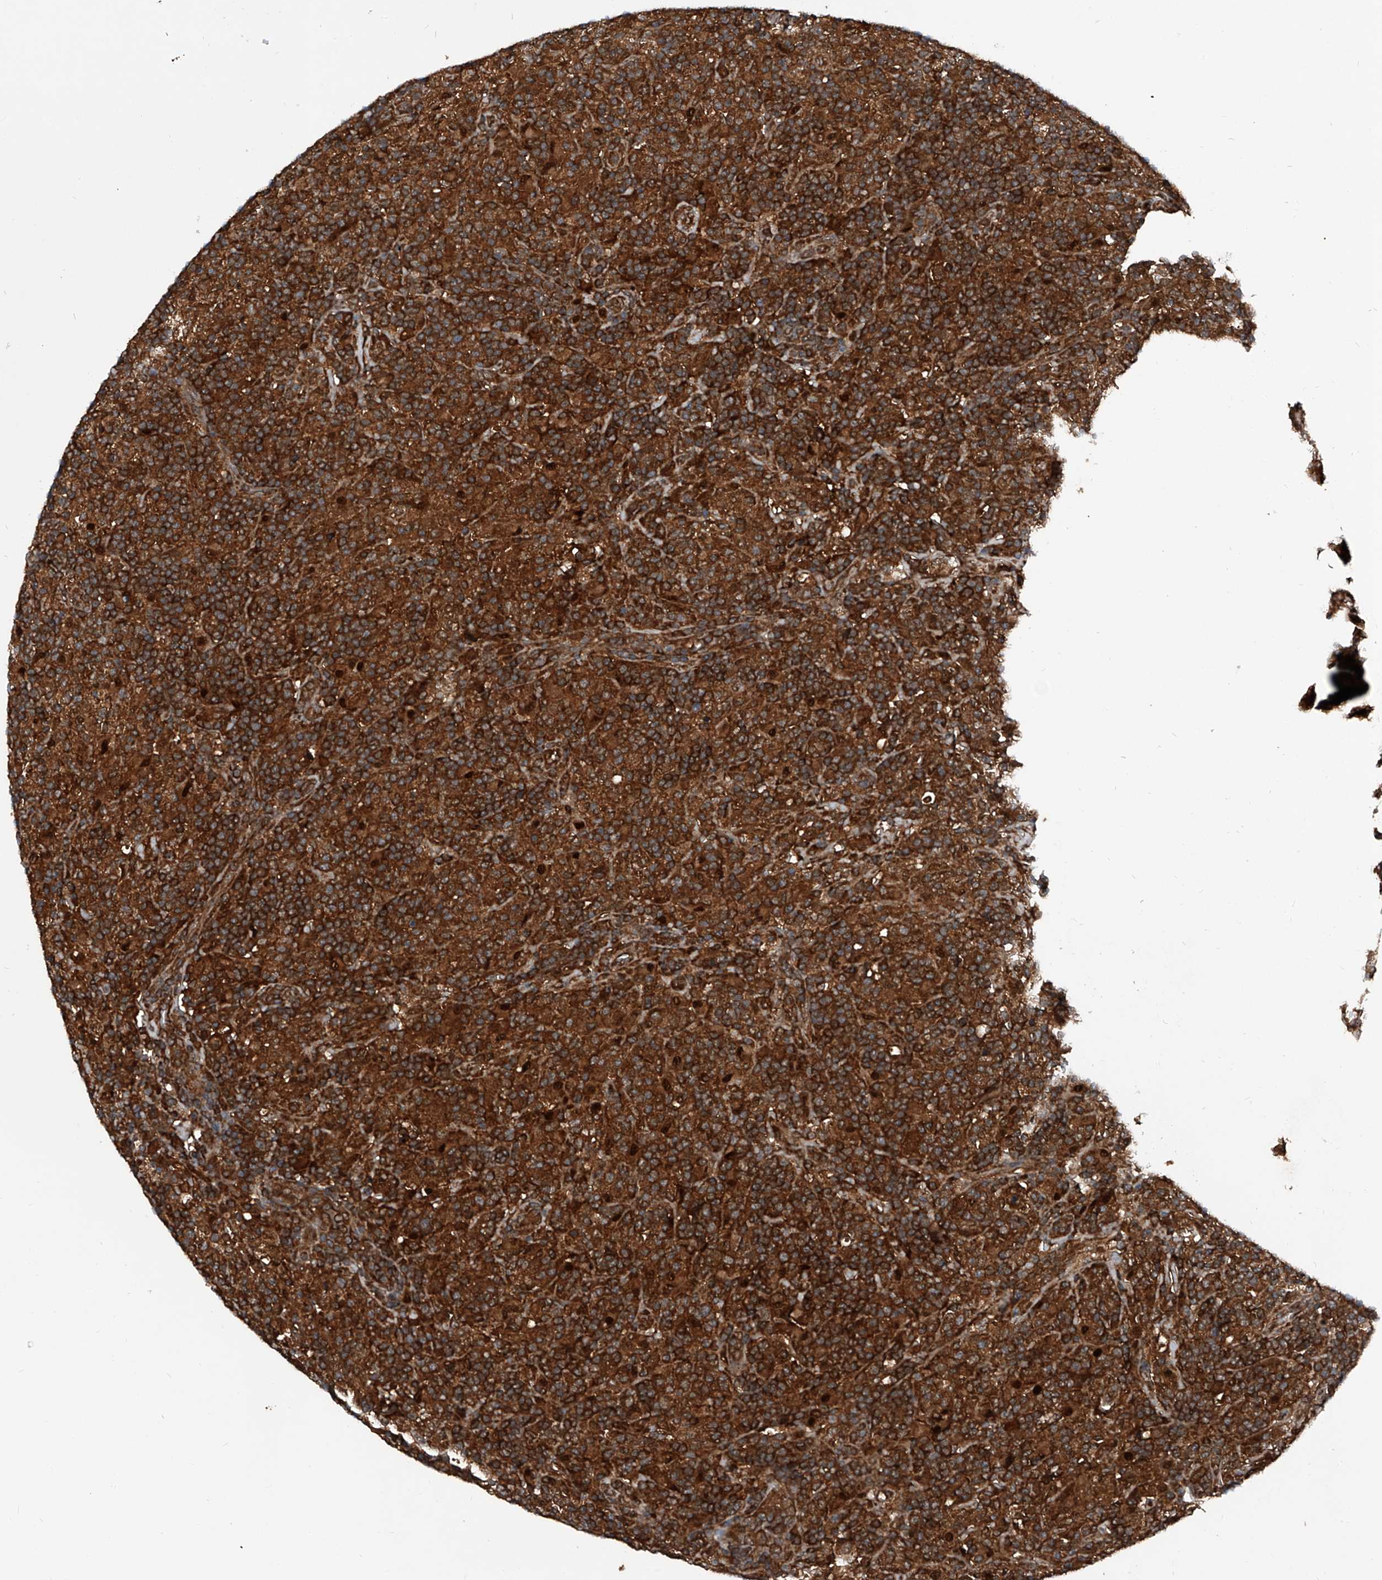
{"staining": {"intensity": "strong", "quantity": ">75%", "location": "cytoplasmic/membranous"}, "tissue": "lymphoma", "cell_type": "Tumor cells", "image_type": "cancer", "snomed": [{"axis": "morphology", "description": "Hodgkin's disease, NOS"}, {"axis": "topography", "description": "Lymph node"}], "caption": "Human Hodgkin's disease stained with a protein marker shows strong staining in tumor cells.", "gene": "ASCC3", "patient": {"sex": "male", "age": 70}}